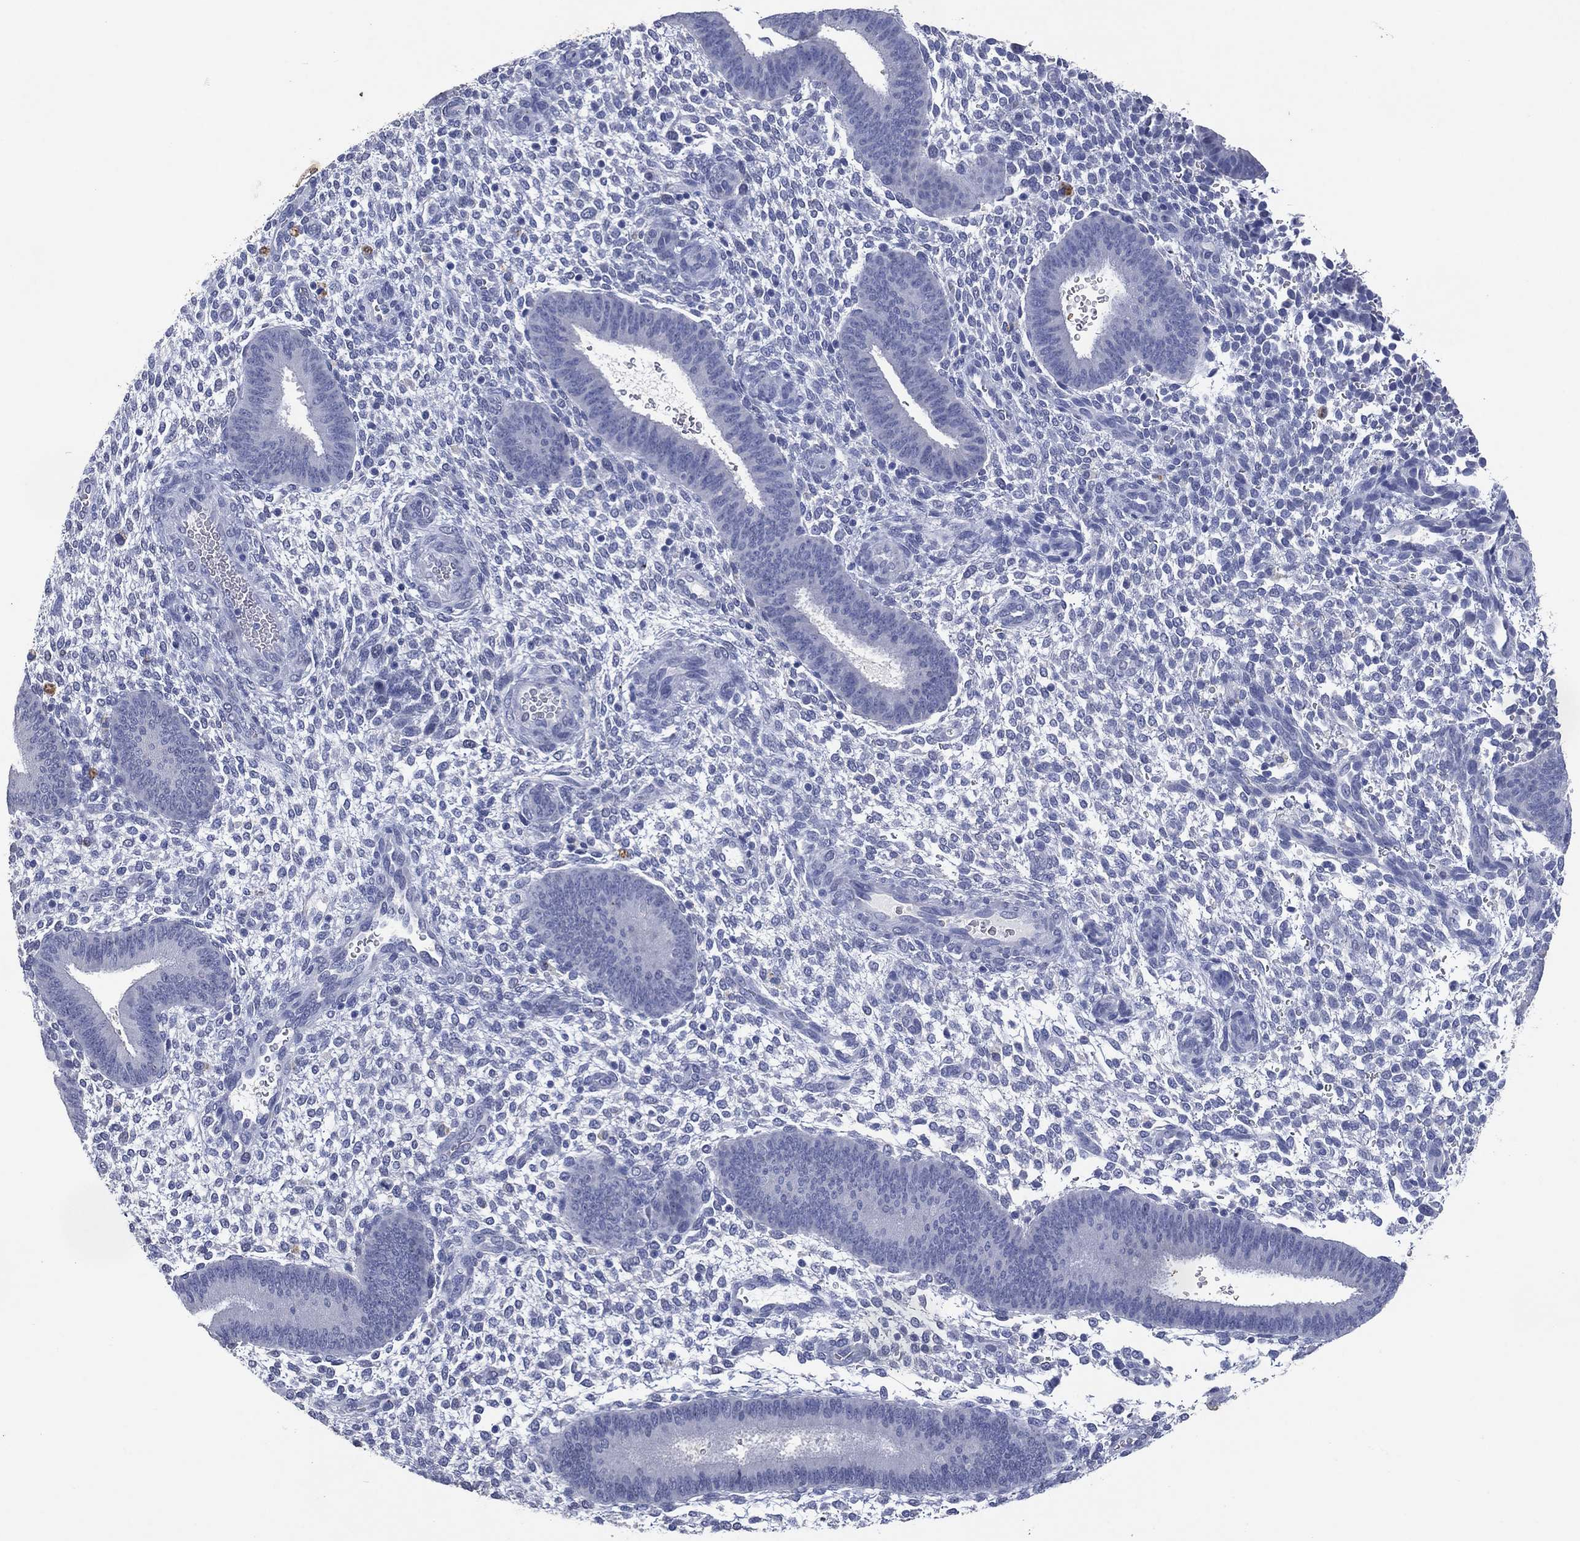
{"staining": {"intensity": "negative", "quantity": "none", "location": "none"}, "tissue": "endometrium", "cell_type": "Cells in endometrial stroma", "image_type": "normal", "snomed": [{"axis": "morphology", "description": "Normal tissue, NOS"}, {"axis": "topography", "description": "Endometrium"}], "caption": "DAB (3,3'-diaminobenzidine) immunohistochemical staining of unremarkable human endometrium reveals no significant staining in cells in endometrial stroma.", "gene": "FSCN2", "patient": {"sex": "female", "age": 39}}